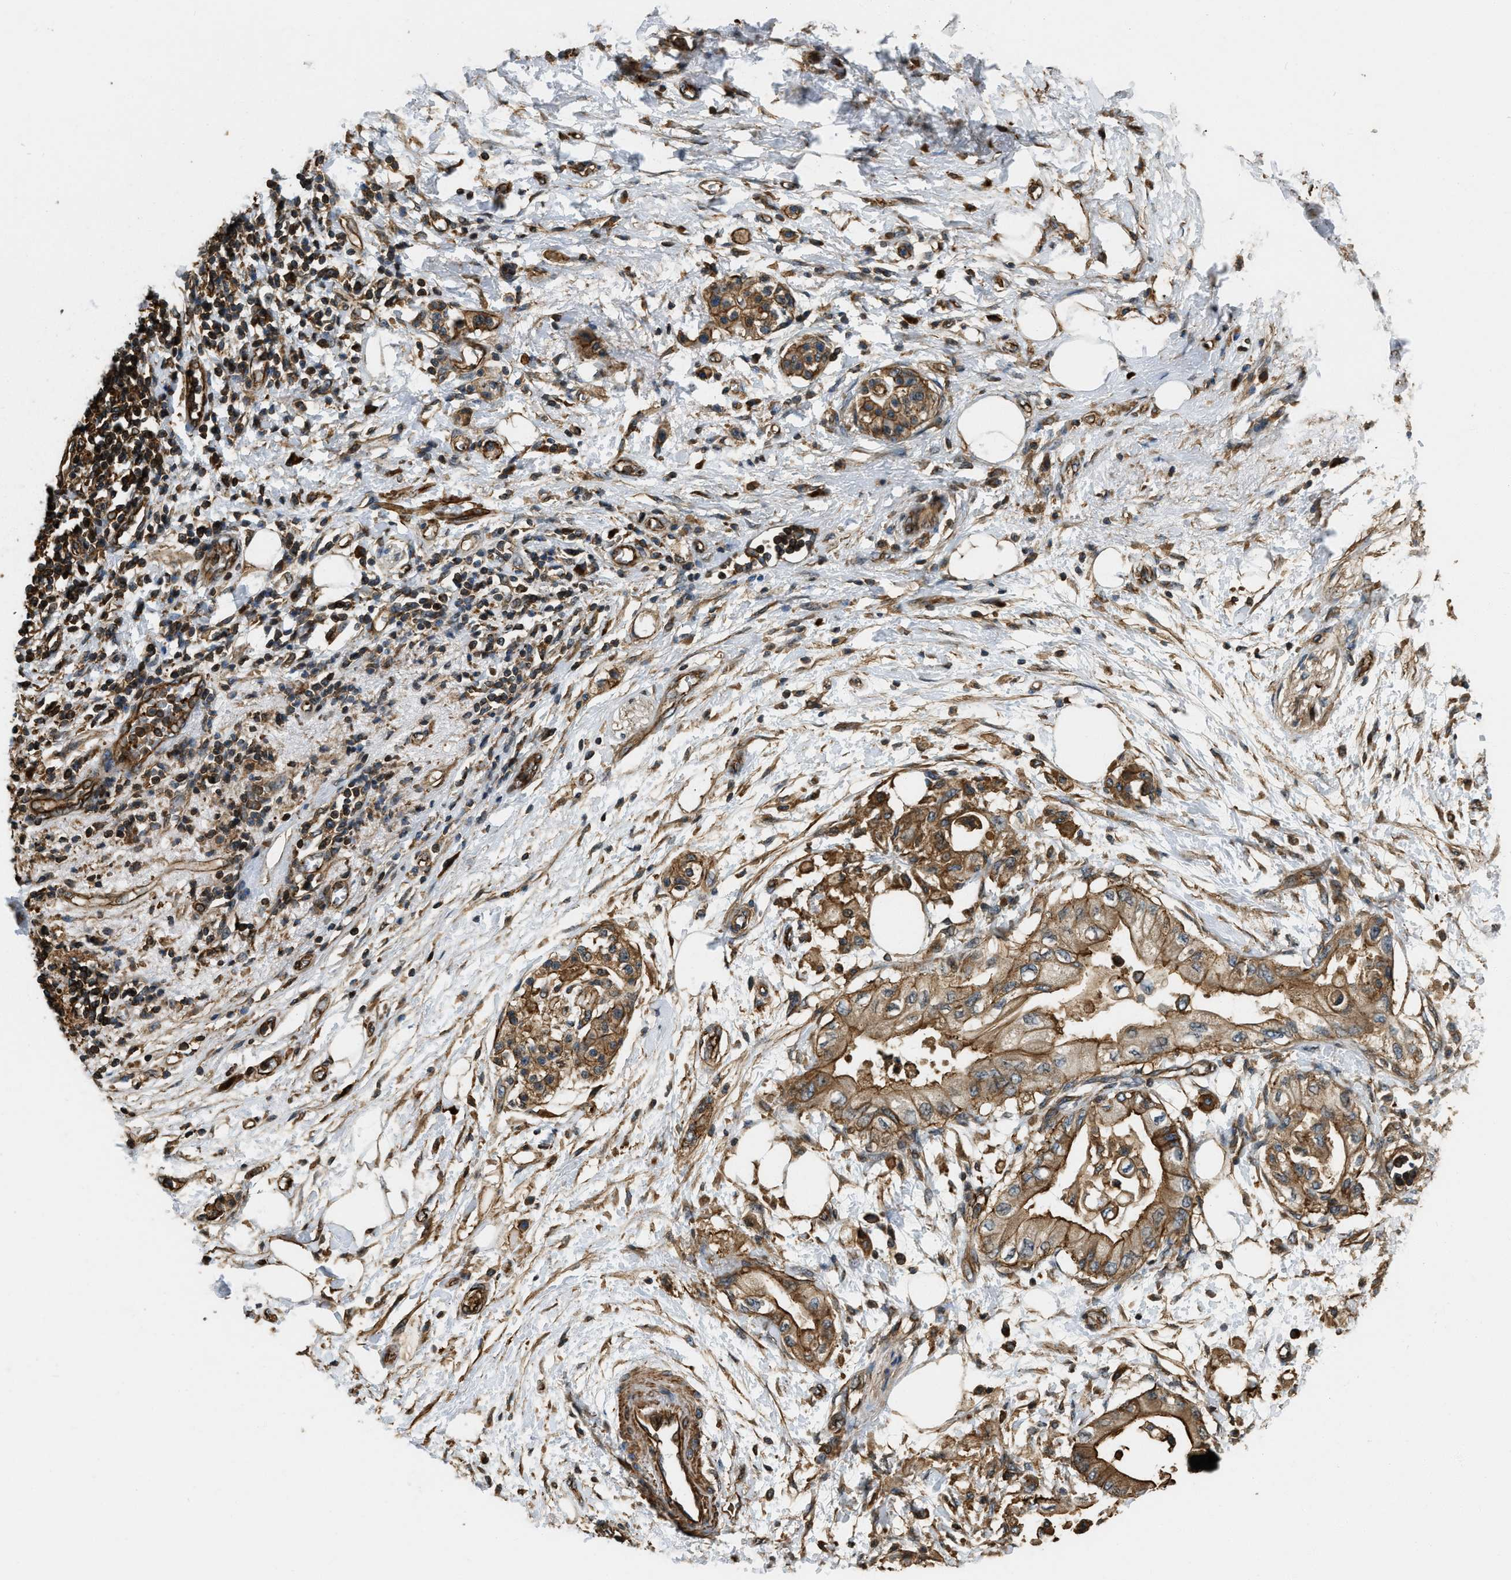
{"staining": {"intensity": "moderate", "quantity": ">75%", "location": "cytoplasmic/membranous"}, "tissue": "pancreatic cancer", "cell_type": "Tumor cells", "image_type": "cancer", "snomed": [{"axis": "morphology", "description": "Normal tissue, NOS"}, {"axis": "morphology", "description": "Adenocarcinoma, NOS"}, {"axis": "topography", "description": "Pancreas"}, {"axis": "topography", "description": "Duodenum"}], "caption": "Human adenocarcinoma (pancreatic) stained for a protein (brown) reveals moderate cytoplasmic/membranous positive staining in about >75% of tumor cells.", "gene": "YARS1", "patient": {"sex": "female", "age": 60}}